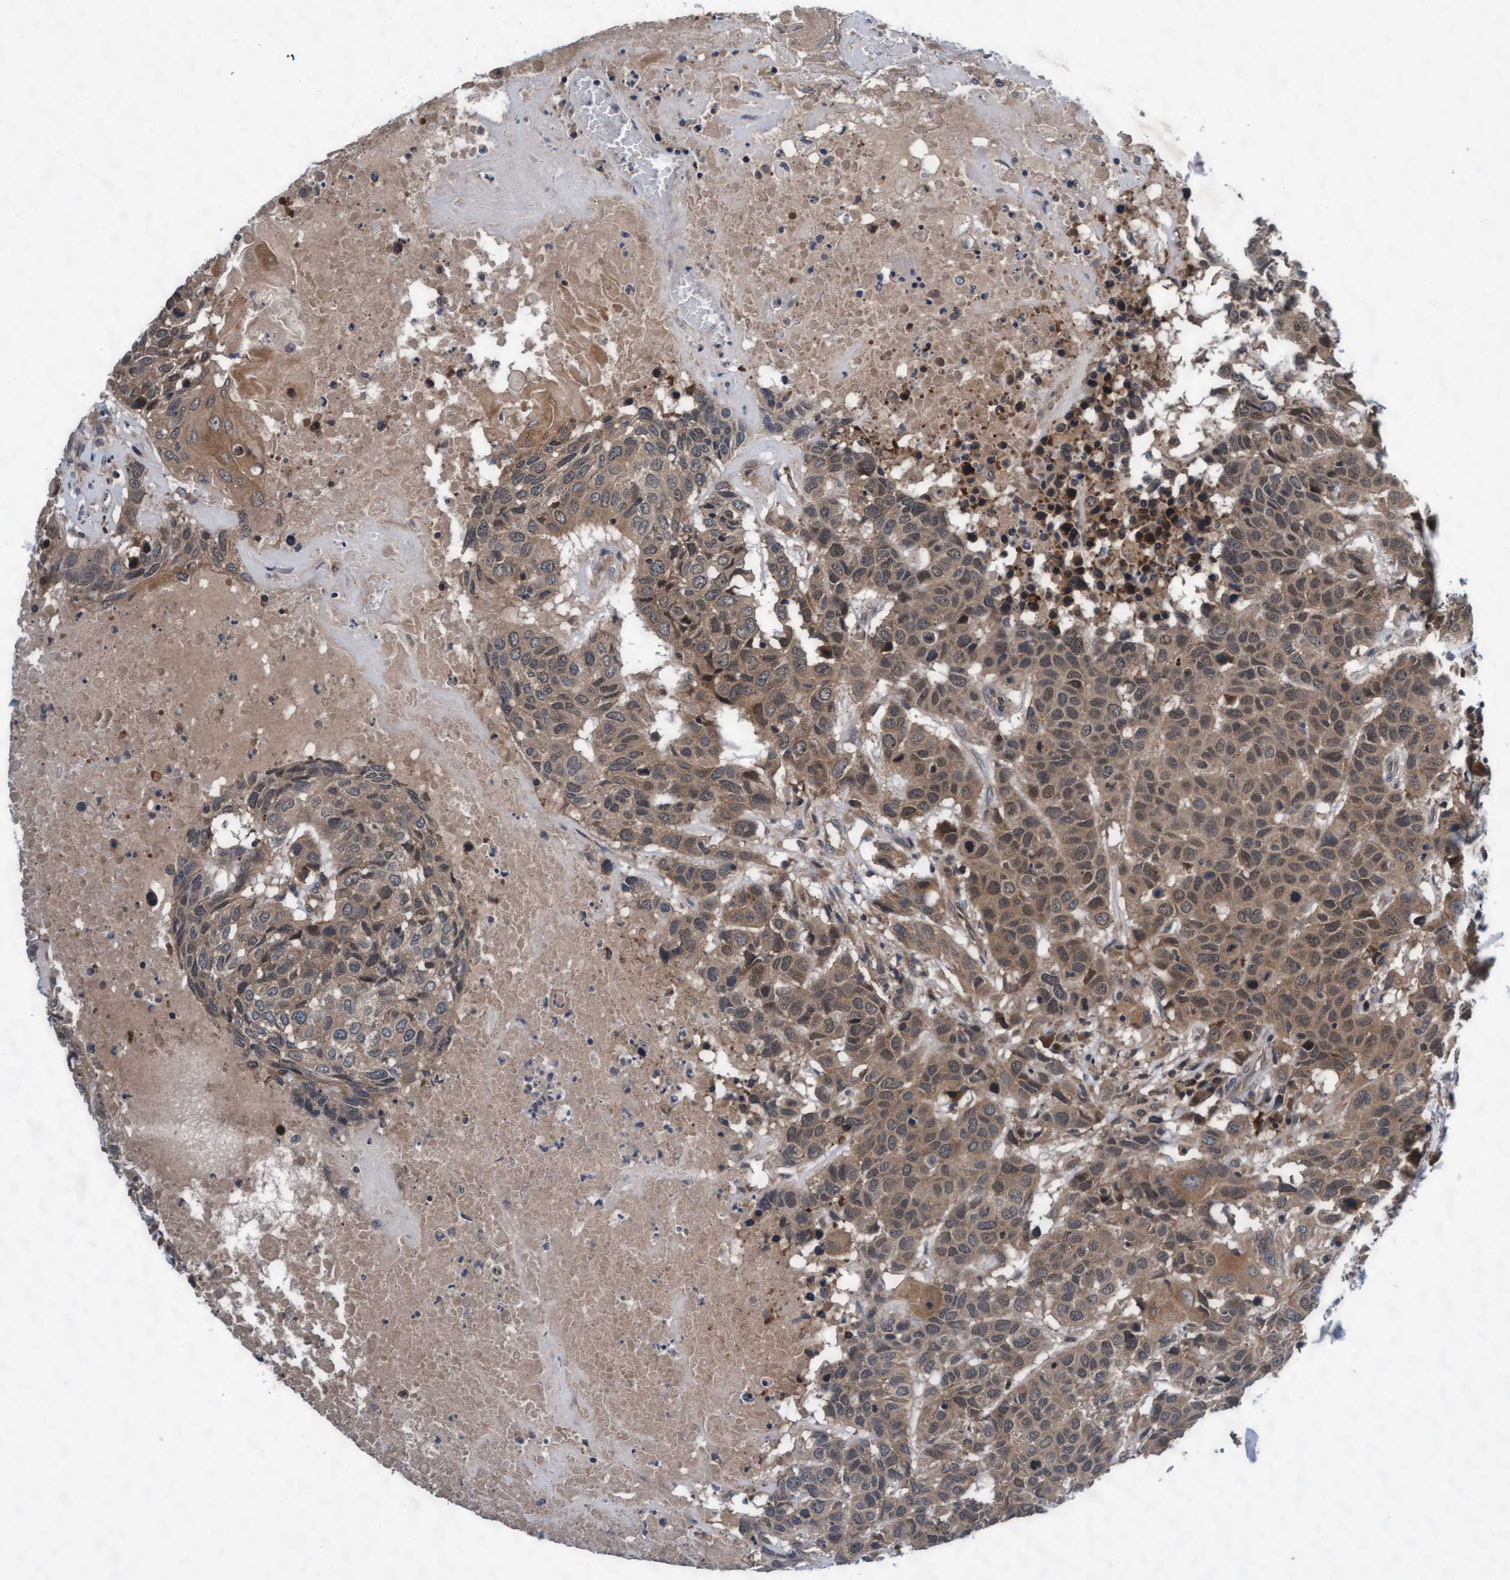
{"staining": {"intensity": "weak", "quantity": ">75%", "location": "cytoplasmic/membranous"}, "tissue": "head and neck cancer", "cell_type": "Tumor cells", "image_type": "cancer", "snomed": [{"axis": "morphology", "description": "Squamous cell carcinoma, NOS"}, {"axis": "topography", "description": "Head-Neck"}], "caption": "Immunohistochemical staining of human head and neck squamous cell carcinoma reveals low levels of weak cytoplasmic/membranous protein positivity in about >75% of tumor cells. The staining was performed using DAB, with brown indicating positive protein expression. Nuclei are stained blue with hematoxylin.", "gene": "EFCAB13", "patient": {"sex": "male", "age": 66}}